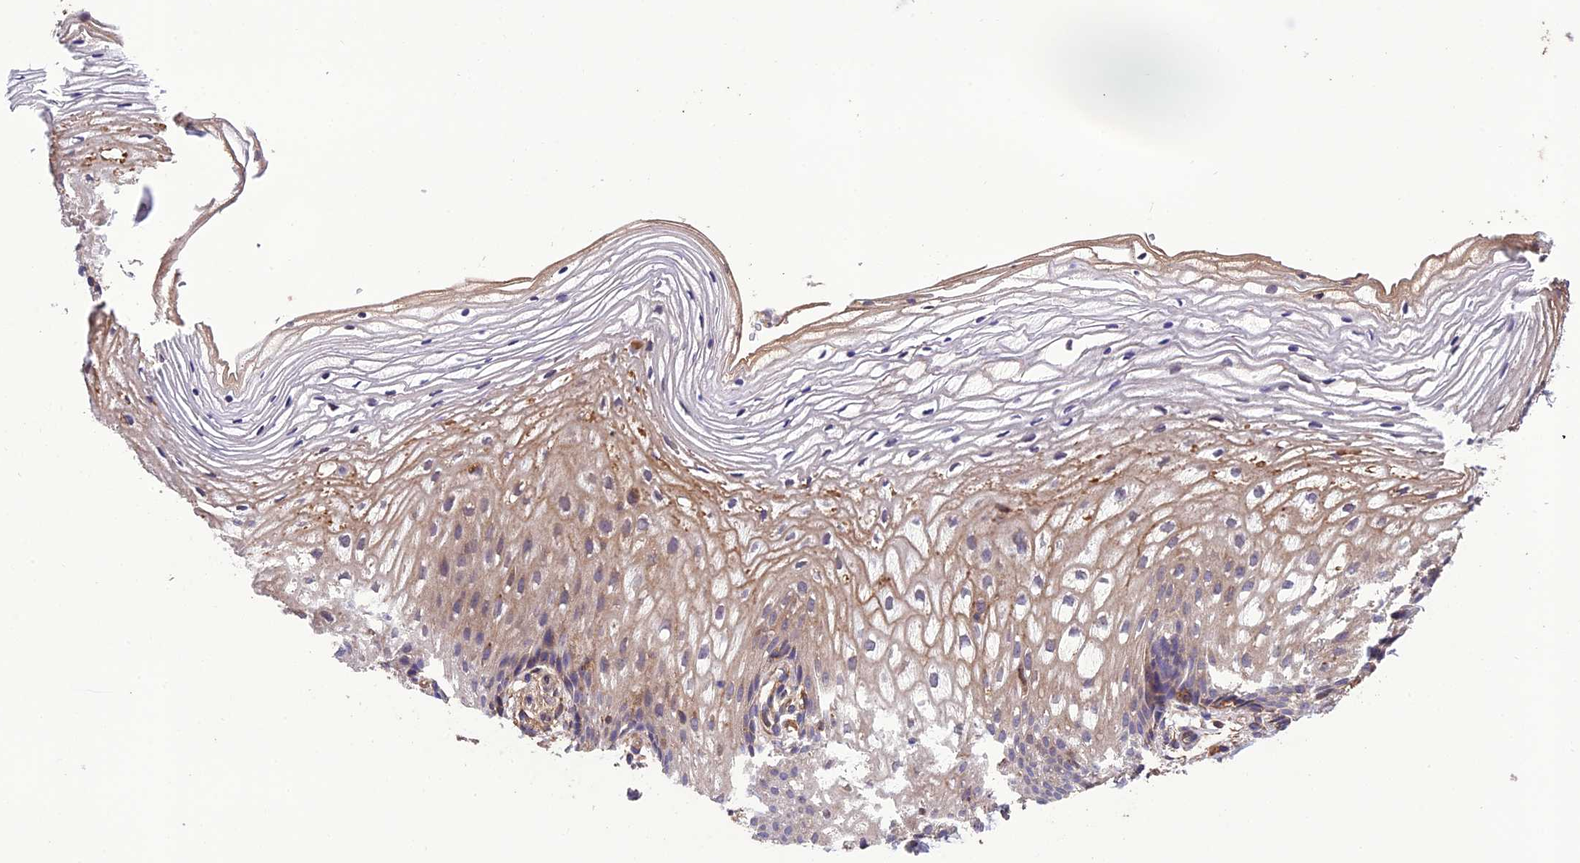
{"staining": {"intensity": "weak", "quantity": "25%-75%", "location": "cytoplasmic/membranous"}, "tissue": "vagina", "cell_type": "Squamous epithelial cells", "image_type": "normal", "snomed": [{"axis": "morphology", "description": "Normal tissue, NOS"}, {"axis": "topography", "description": "Vagina"}], "caption": "Protein expression by IHC exhibits weak cytoplasmic/membranous expression in about 25%-75% of squamous epithelial cells in benign vagina. (Brightfield microscopy of DAB IHC at high magnification).", "gene": "MIOS", "patient": {"sex": "female", "age": 60}}